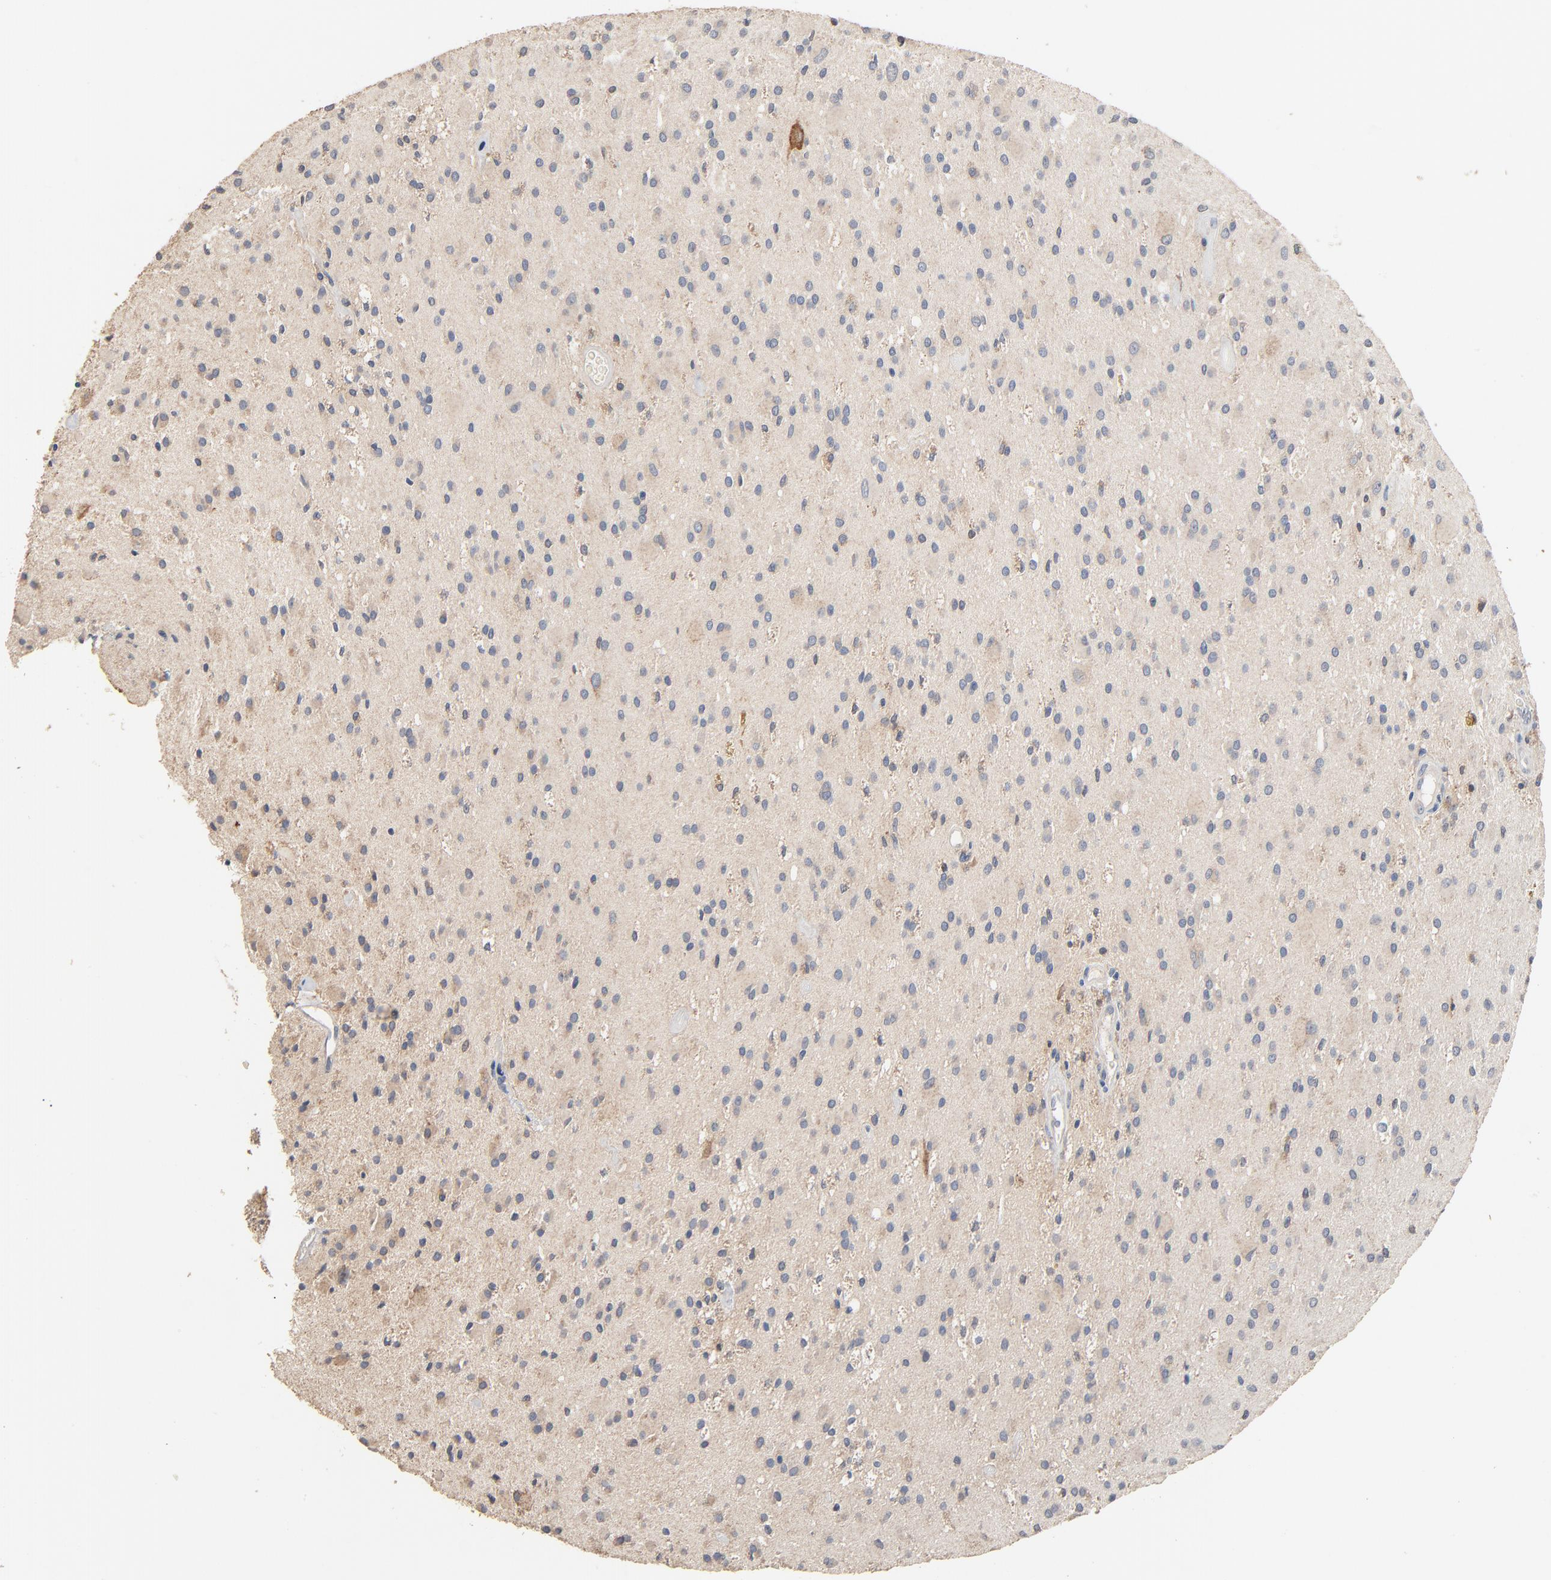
{"staining": {"intensity": "weak", "quantity": "25%-75%", "location": "cytoplasmic/membranous"}, "tissue": "glioma", "cell_type": "Tumor cells", "image_type": "cancer", "snomed": [{"axis": "morphology", "description": "Glioma, malignant, Low grade"}, {"axis": "topography", "description": "Brain"}], "caption": "This image shows immunohistochemistry (IHC) staining of human glioma, with low weak cytoplasmic/membranous positivity in about 25%-75% of tumor cells.", "gene": "ZDHHC8", "patient": {"sex": "male", "age": 58}}